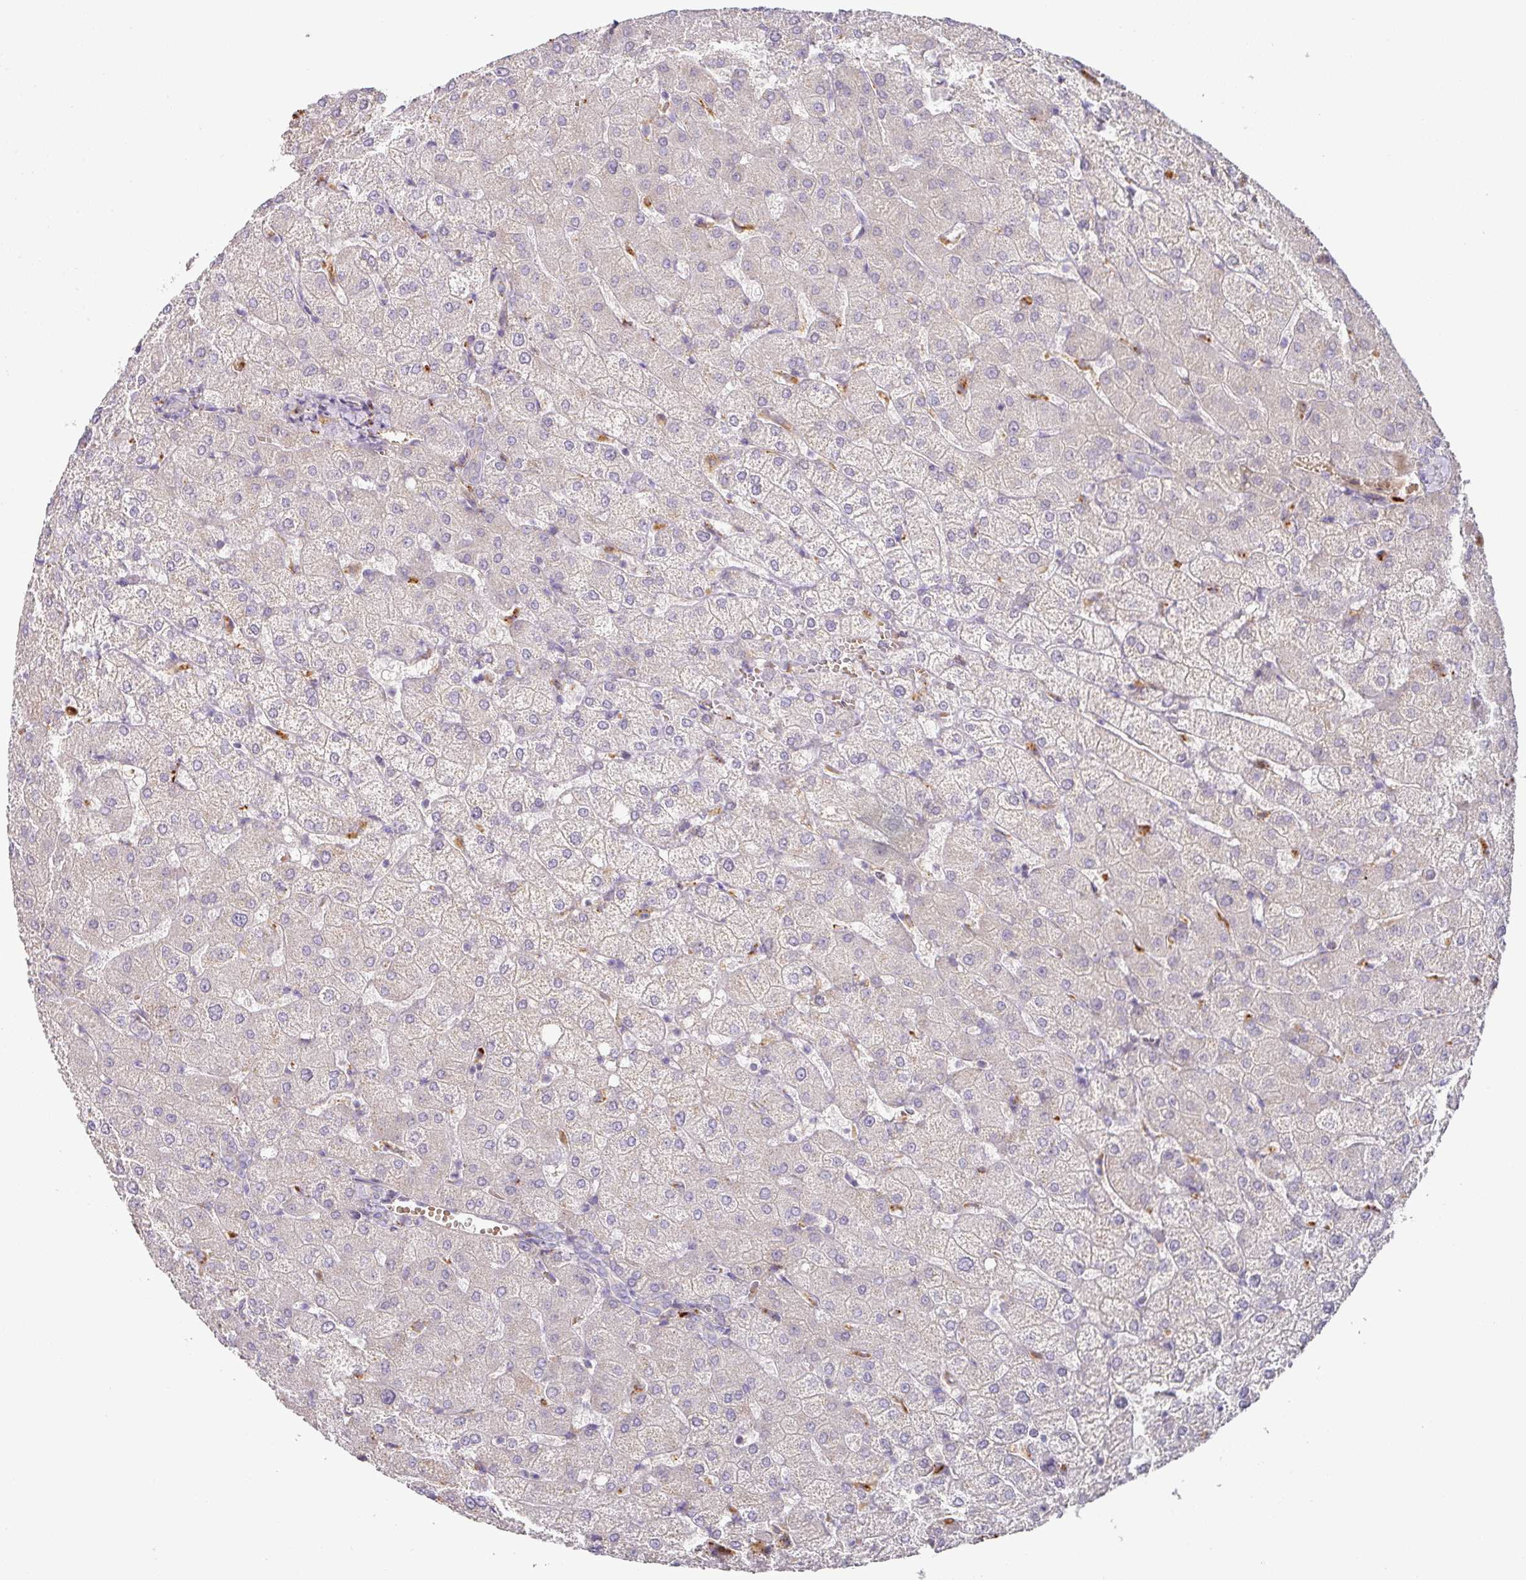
{"staining": {"intensity": "negative", "quantity": "none", "location": "none"}, "tissue": "liver", "cell_type": "Cholangiocytes", "image_type": "normal", "snomed": [{"axis": "morphology", "description": "Normal tissue, NOS"}, {"axis": "topography", "description": "Liver"}], "caption": "This is an IHC micrograph of benign liver. There is no staining in cholangiocytes.", "gene": "TARM1", "patient": {"sex": "female", "age": 54}}